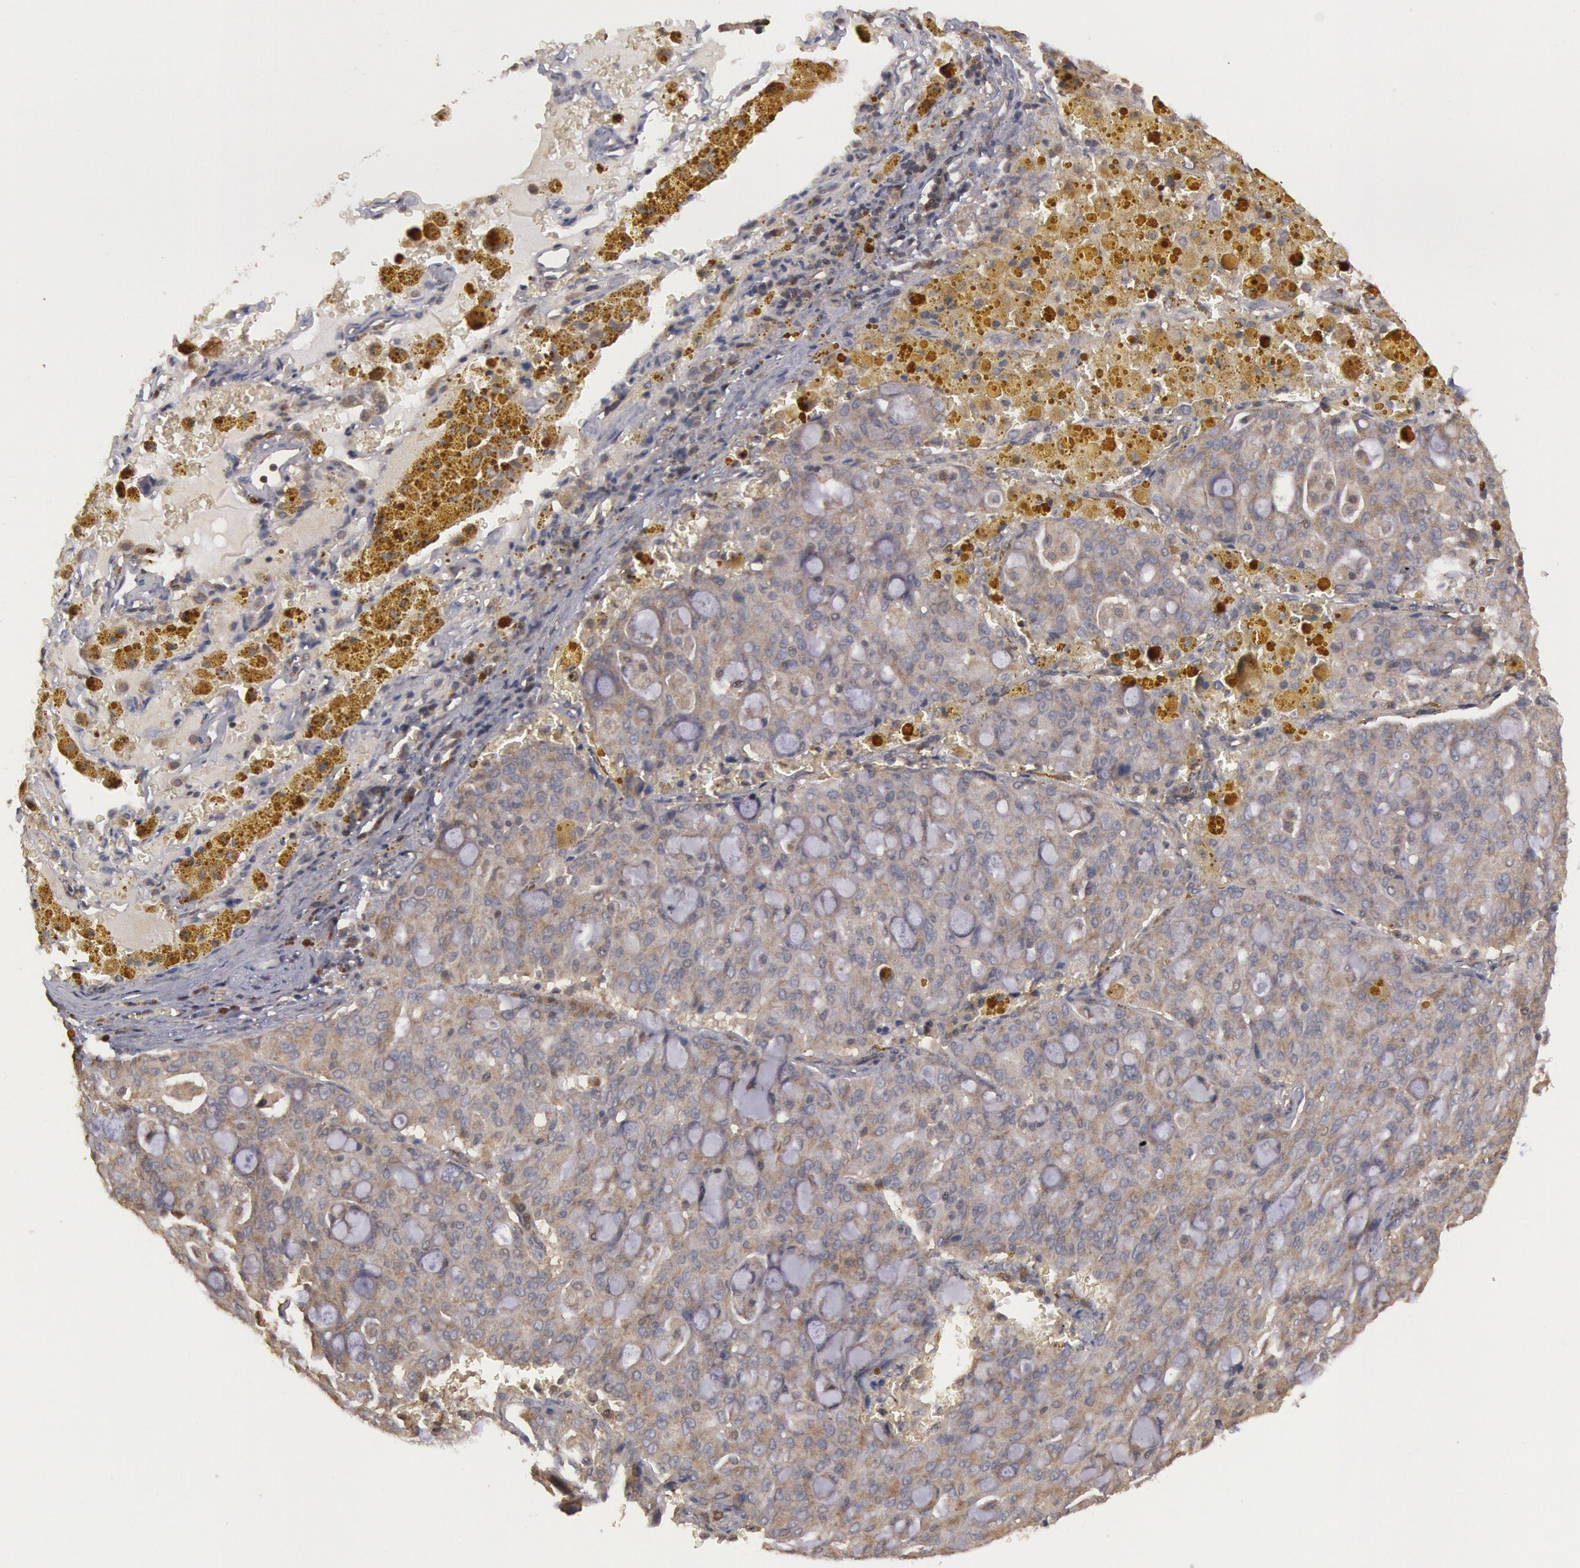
{"staining": {"intensity": "weak", "quantity": ">75%", "location": "cytoplasmic/membranous"}, "tissue": "lung cancer", "cell_type": "Tumor cells", "image_type": "cancer", "snomed": [{"axis": "morphology", "description": "Adenocarcinoma, NOS"}, {"axis": "topography", "description": "Lung"}], "caption": "Weak cytoplasmic/membranous protein staining is present in about >75% of tumor cells in adenocarcinoma (lung).", "gene": "USP14", "patient": {"sex": "female", "age": 44}}